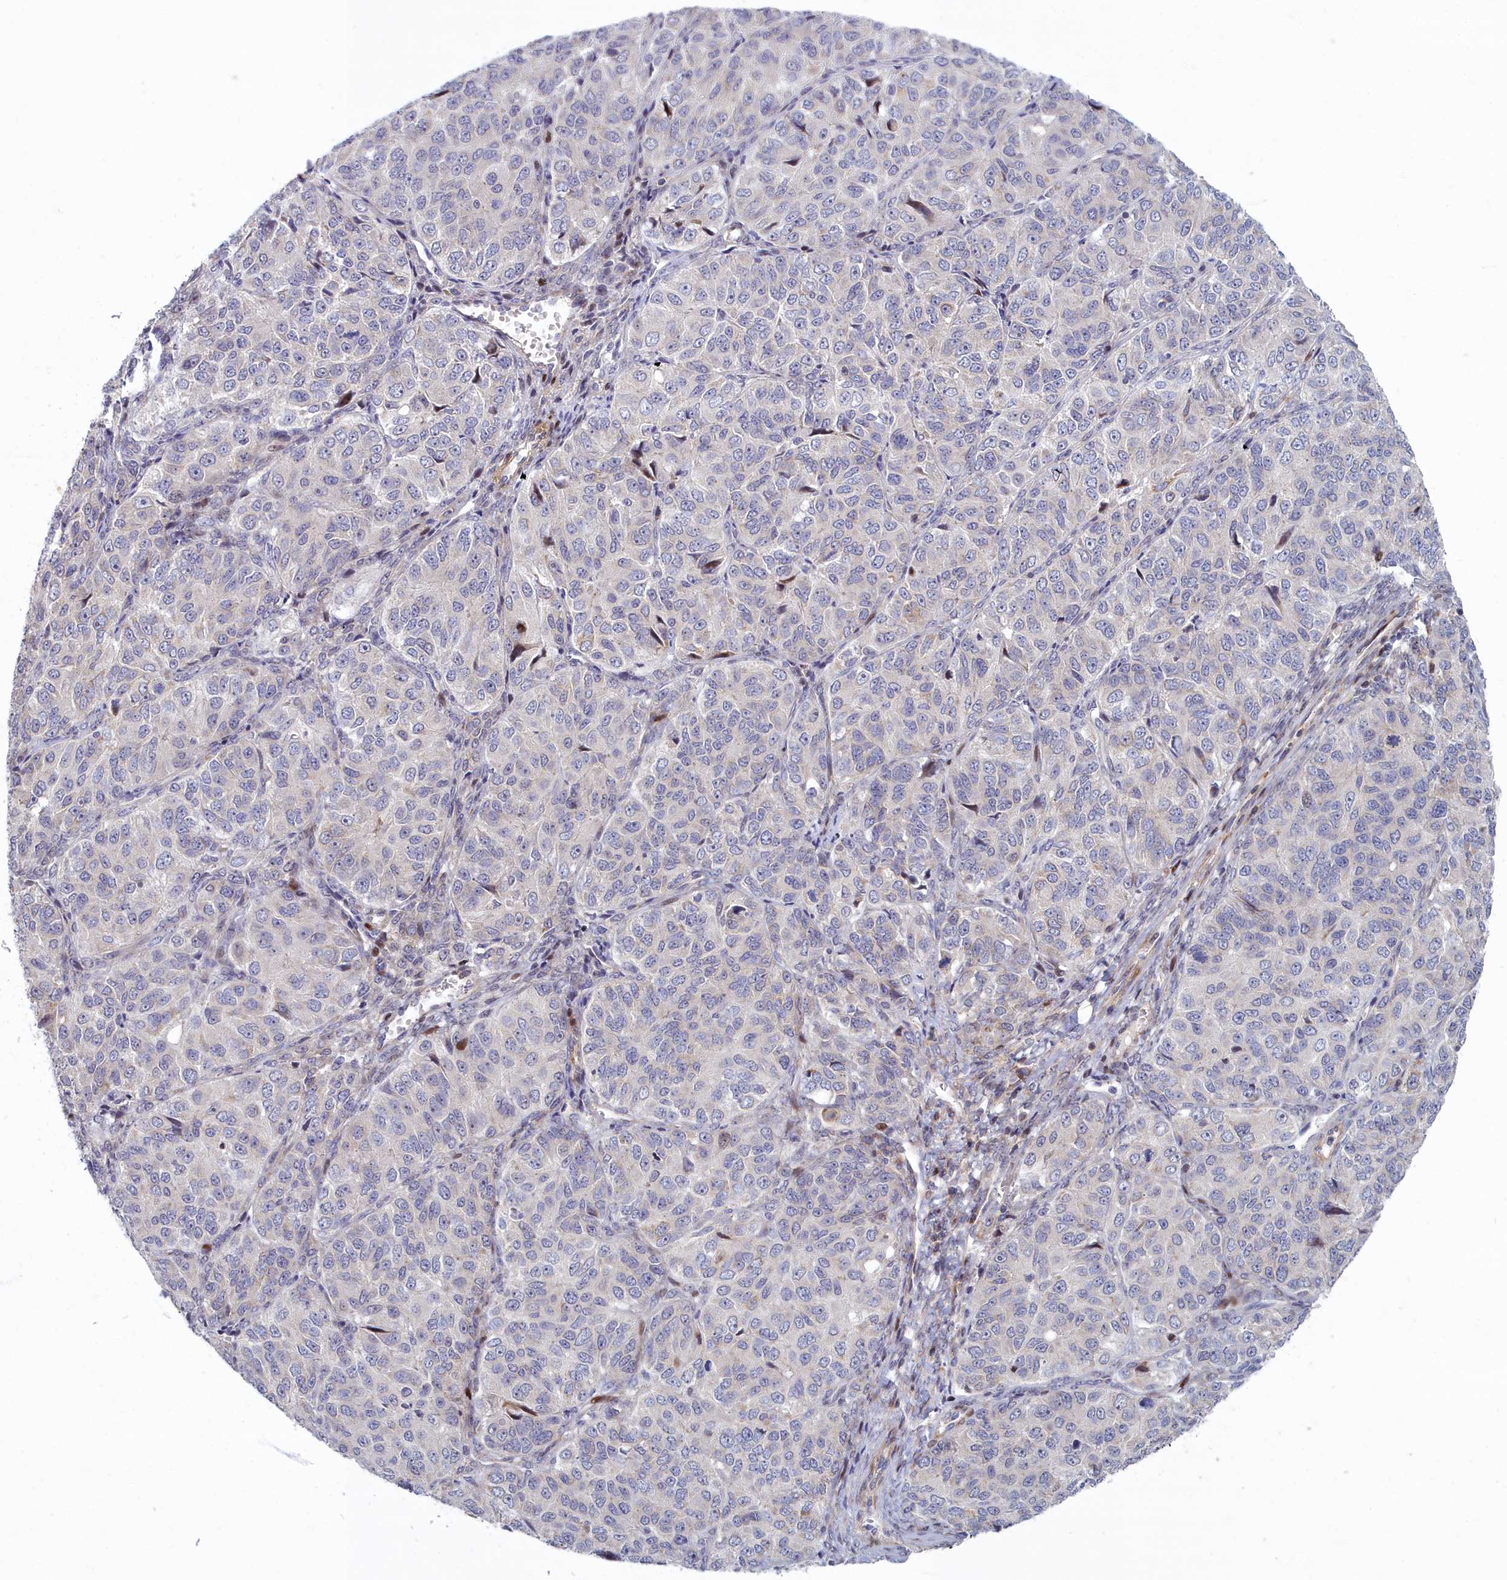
{"staining": {"intensity": "negative", "quantity": "none", "location": "none"}, "tissue": "ovarian cancer", "cell_type": "Tumor cells", "image_type": "cancer", "snomed": [{"axis": "morphology", "description": "Carcinoma, endometroid"}, {"axis": "topography", "description": "Ovary"}], "caption": "Tumor cells are negative for protein expression in human ovarian cancer.", "gene": "C15orf40", "patient": {"sex": "female", "age": 51}}